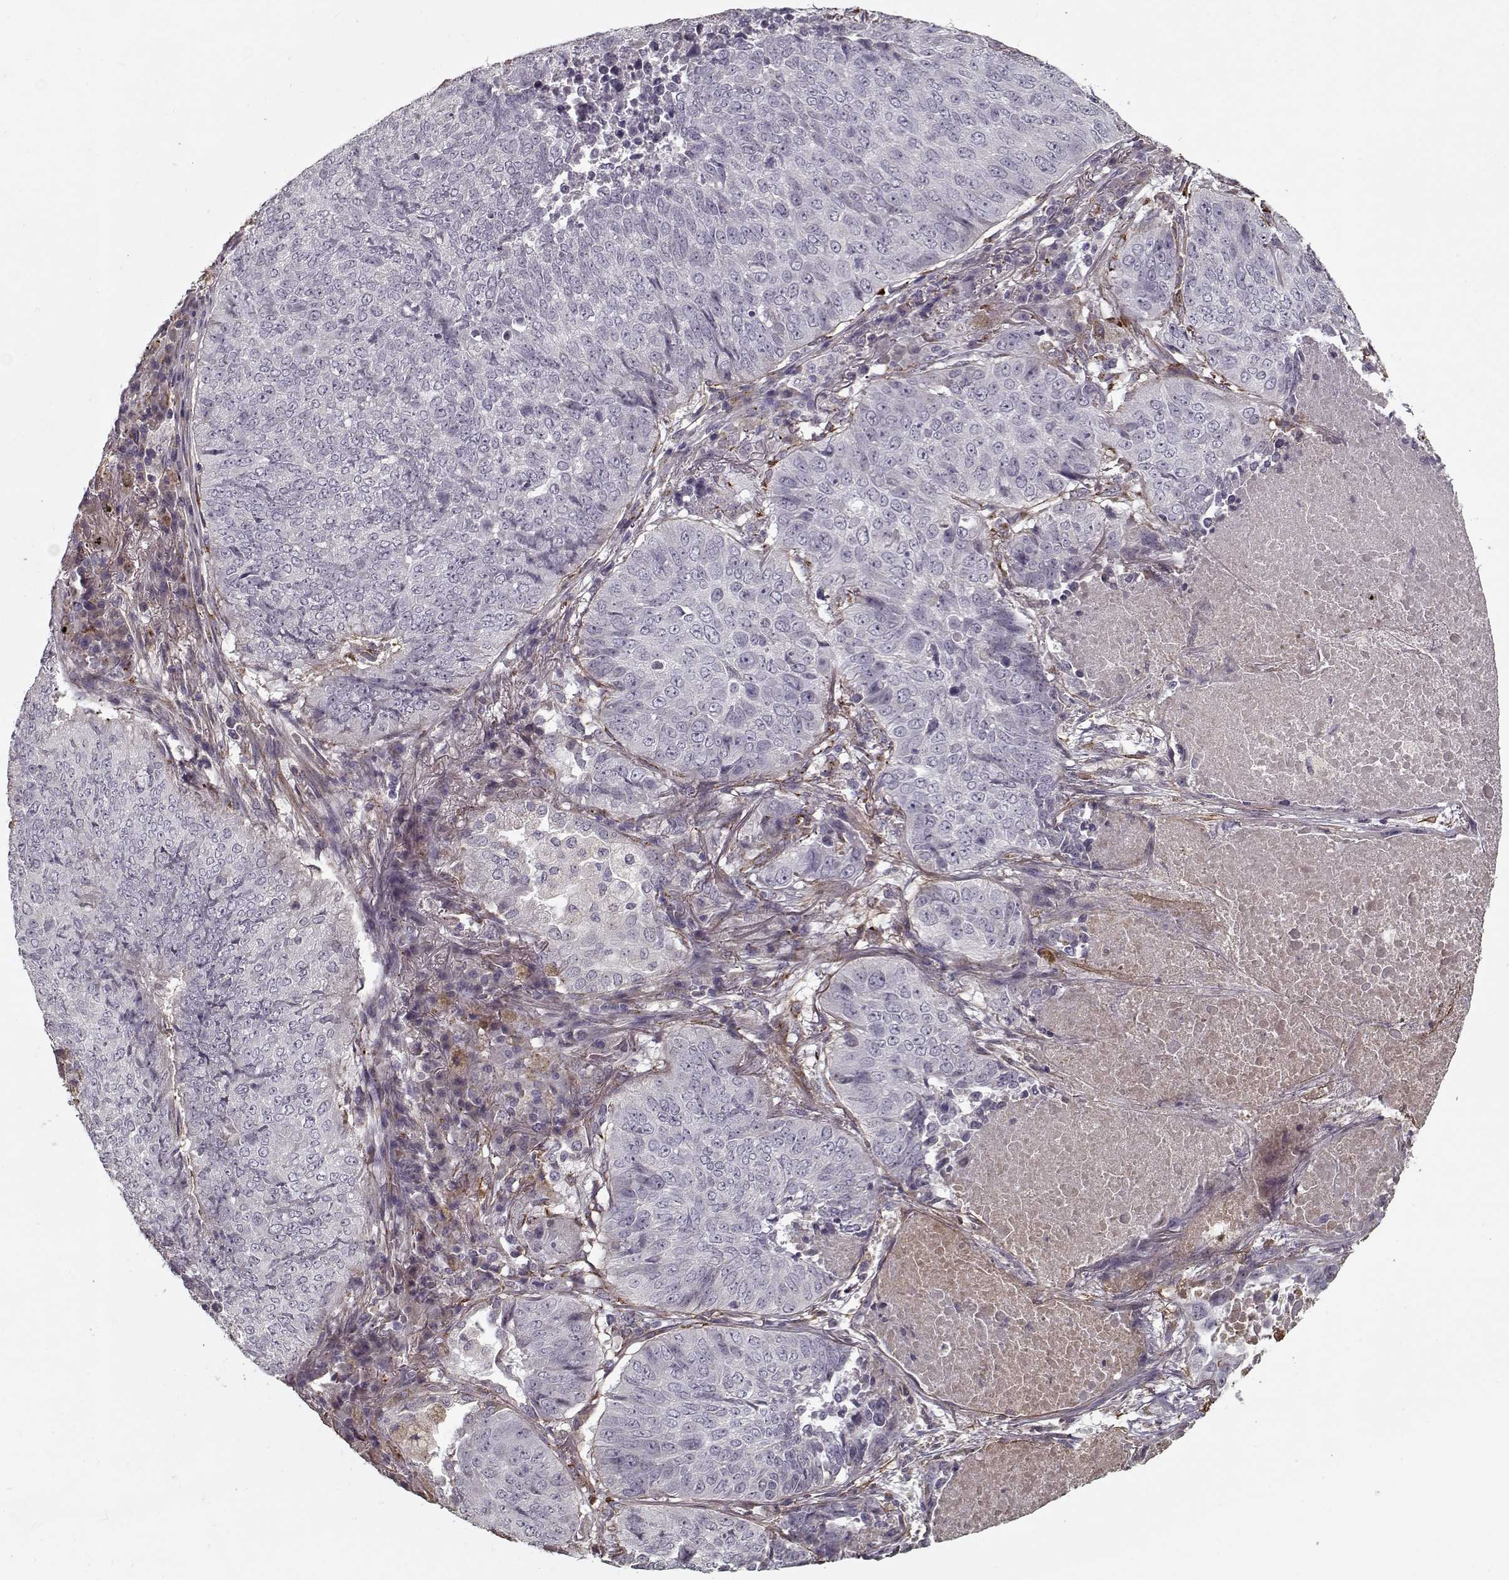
{"staining": {"intensity": "negative", "quantity": "none", "location": "none"}, "tissue": "lung cancer", "cell_type": "Tumor cells", "image_type": "cancer", "snomed": [{"axis": "morphology", "description": "Normal tissue, NOS"}, {"axis": "morphology", "description": "Squamous cell carcinoma, NOS"}, {"axis": "topography", "description": "Bronchus"}, {"axis": "topography", "description": "Lung"}], "caption": "A photomicrograph of lung squamous cell carcinoma stained for a protein displays no brown staining in tumor cells.", "gene": "LAMA2", "patient": {"sex": "male", "age": 64}}